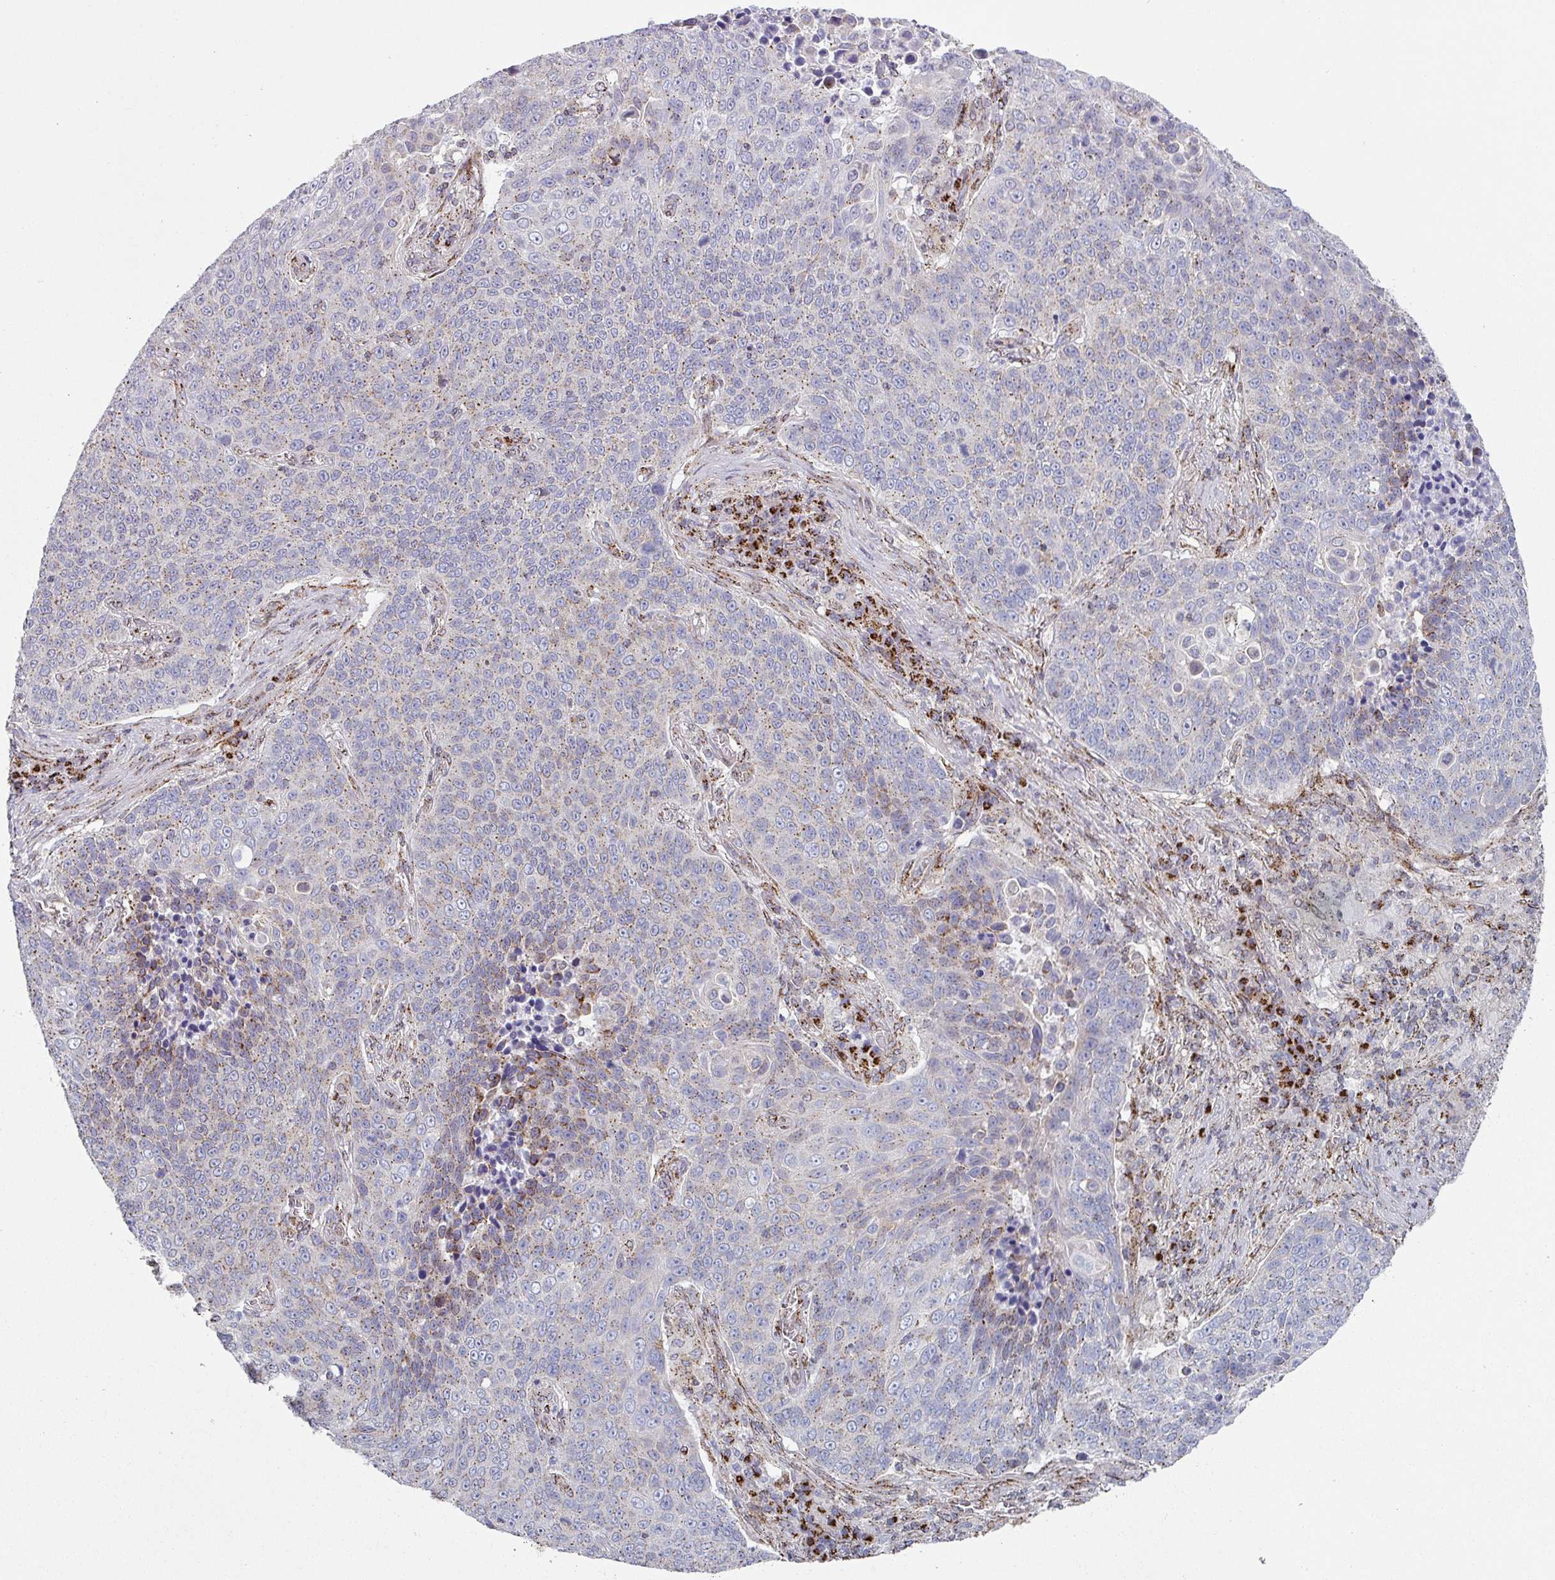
{"staining": {"intensity": "weak", "quantity": "<25%", "location": "cytoplasmic/membranous"}, "tissue": "lung cancer", "cell_type": "Tumor cells", "image_type": "cancer", "snomed": [{"axis": "morphology", "description": "Squamous cell carcinoma, NOS"}, {"axis": "topography", "description": "Lung"}], "caption": "High magnification brightfield microscopy of lung cancer stained with DAB (brown) and counterstained with hematoxylin (blue): tumor cells show no significant expression.", "gene": "CCDC85B", "patient": {"sex": "male", "age": 78}}